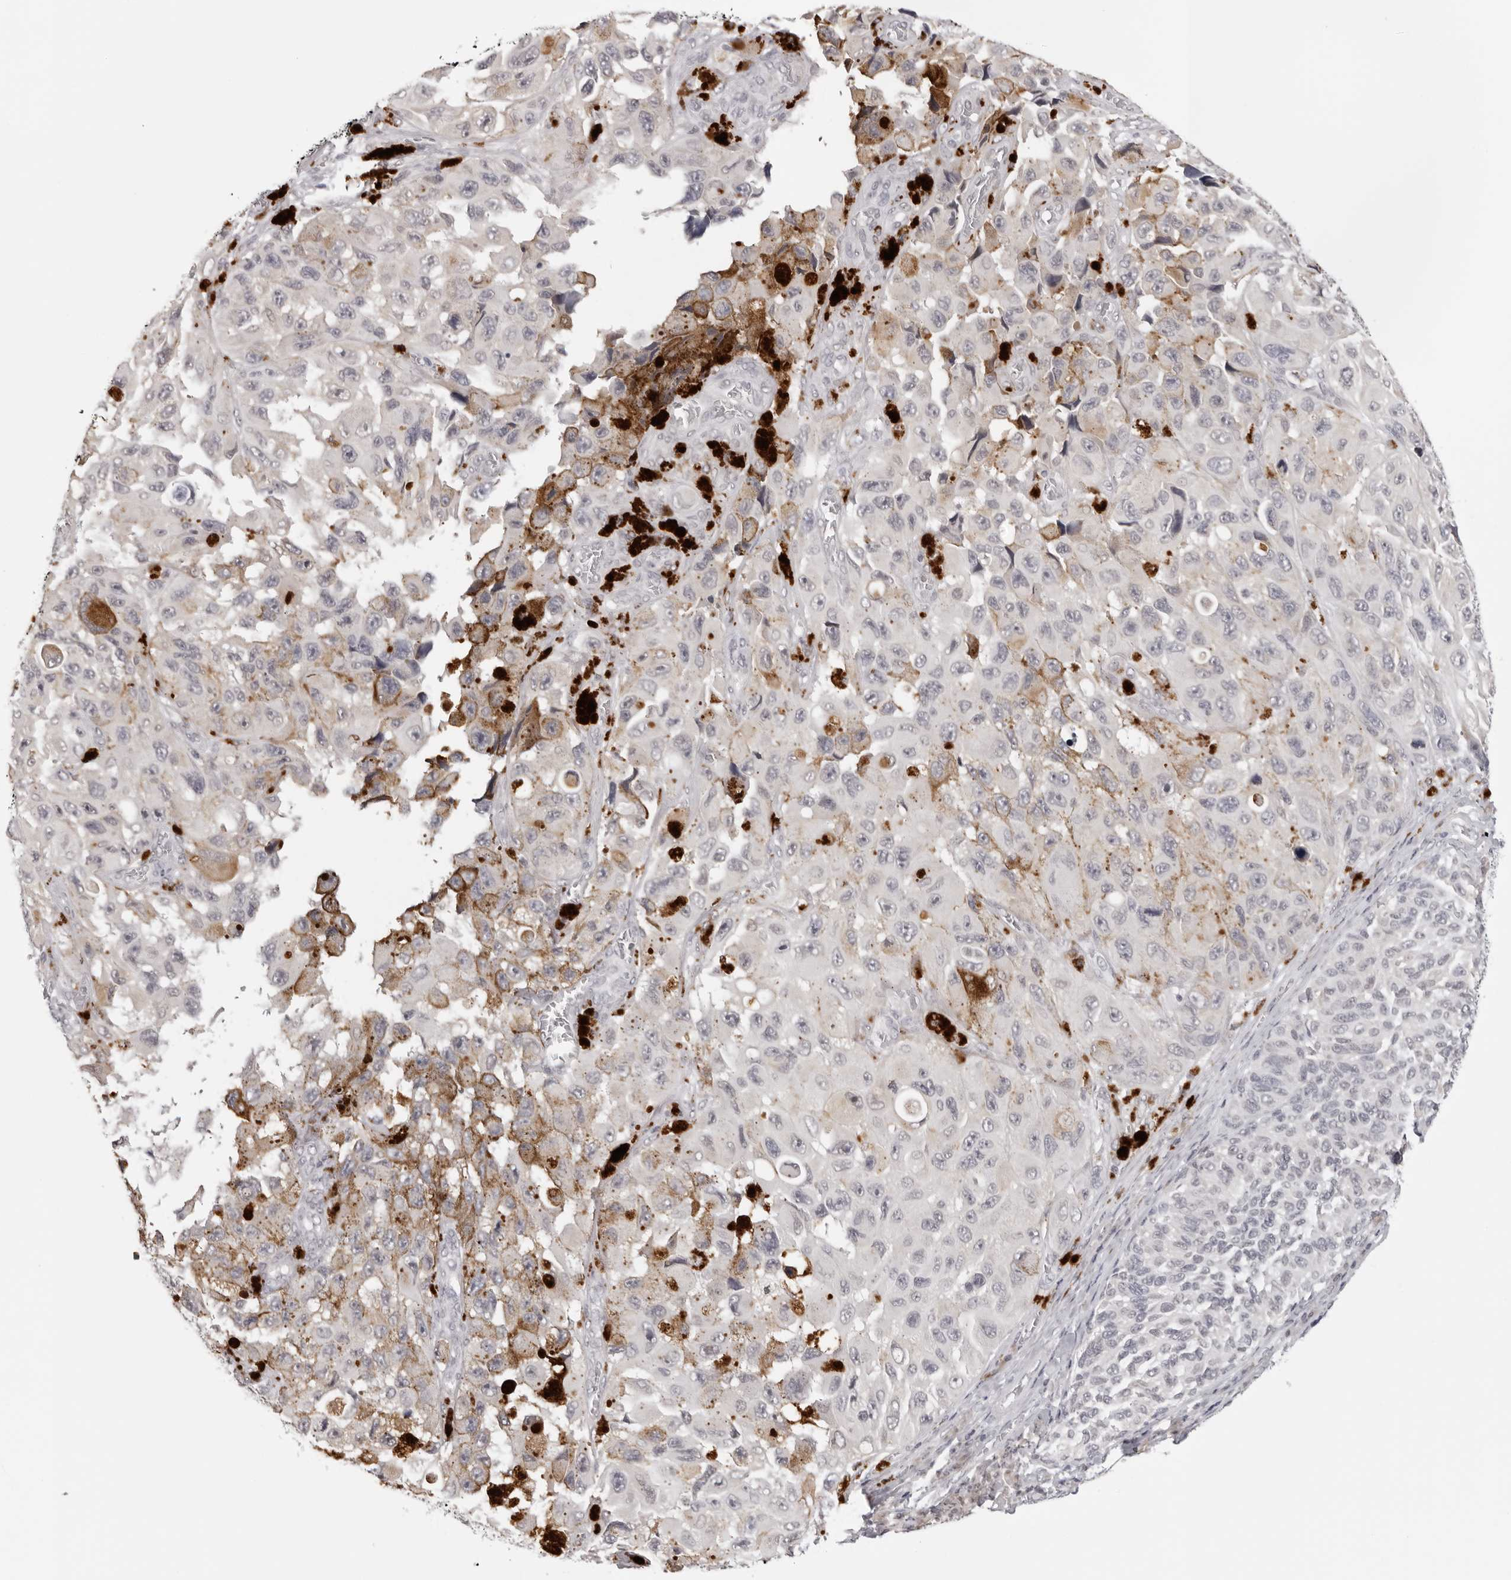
{"staining": {"intensity": "negative", "quantity": "none", "location": "none"}, "tissue": "melanoma", "cell_type": "Tumor cells", "image_type": "cancer", "snomed": [{"axis": "morphology", "description": "Malignant melanoma, NOS"}, {"axis": "topography", "description": "Skin"}], "caption": "Tumor cells show no significant protein positivity in malignant melanoma. (DAB (3,3'-diaminobenzidine) immunohistochemistry, high magnification).", "gene": "PRUNE1", "patient": {"sex": "female", "age": 73}}